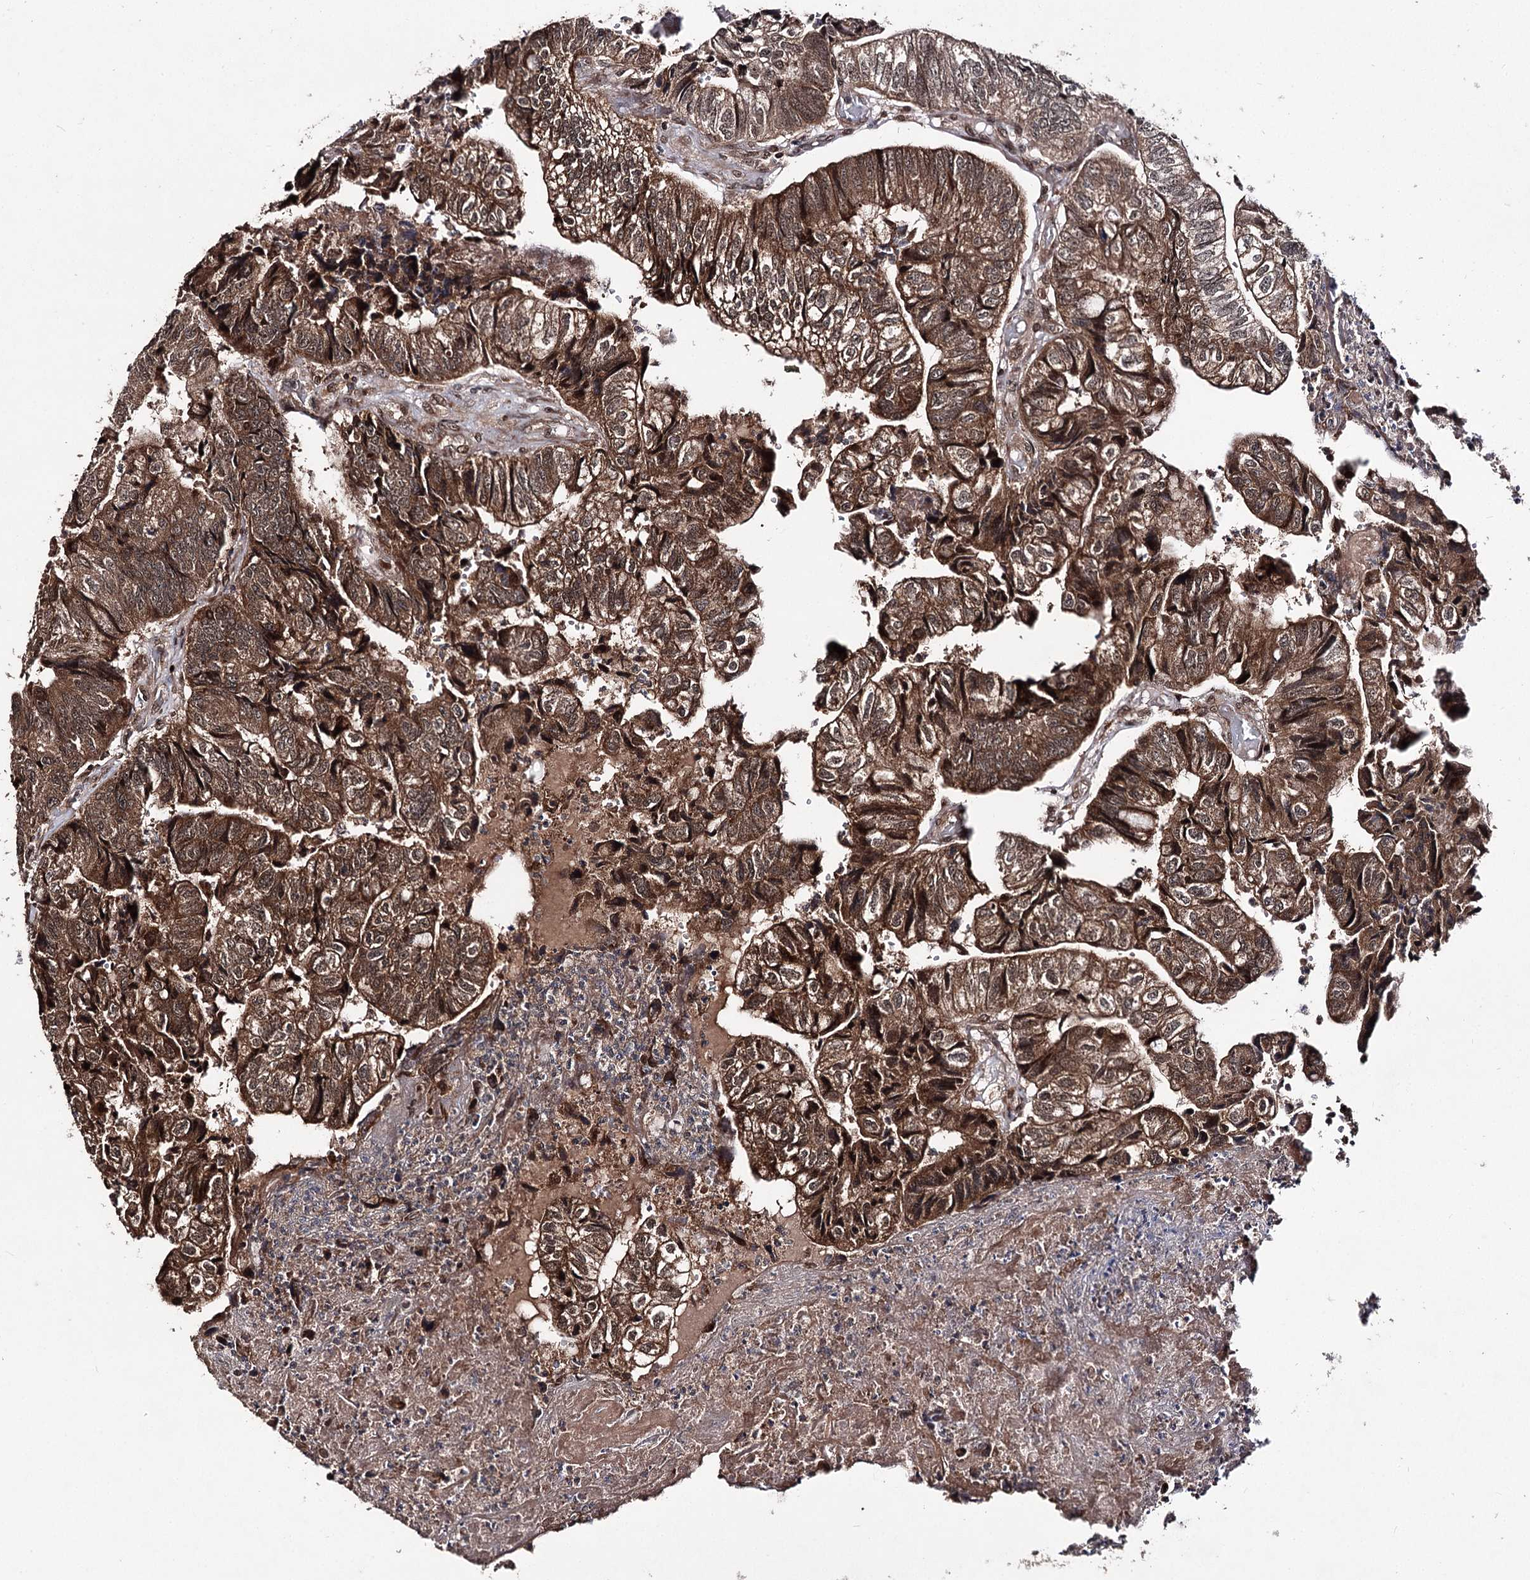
{"staining": {"intensity": "strong", "quantity": ">75%", "location": "cytoplasmic/membranous,nuclear"}, "tissue": "colorectal cancer", "cell_type": "Tumor cells", "image_type": "cancer", "snomed": [{"axis": "morphology", "description": "Adenocarcinoma, NOS"}, {"axis": "topography", "description": "Colon"}], "caption": "Protein expression analysis of human adenocarcinoma (colorectal) reveals strong cytoplasmic/membranous and nuclear positivity in about >75% of tumor cells. (Brightfield microscopy of DAB IHC at high magnification).", "gene": "FAM53B", "patient": {"sex": "female", "age": 67}}